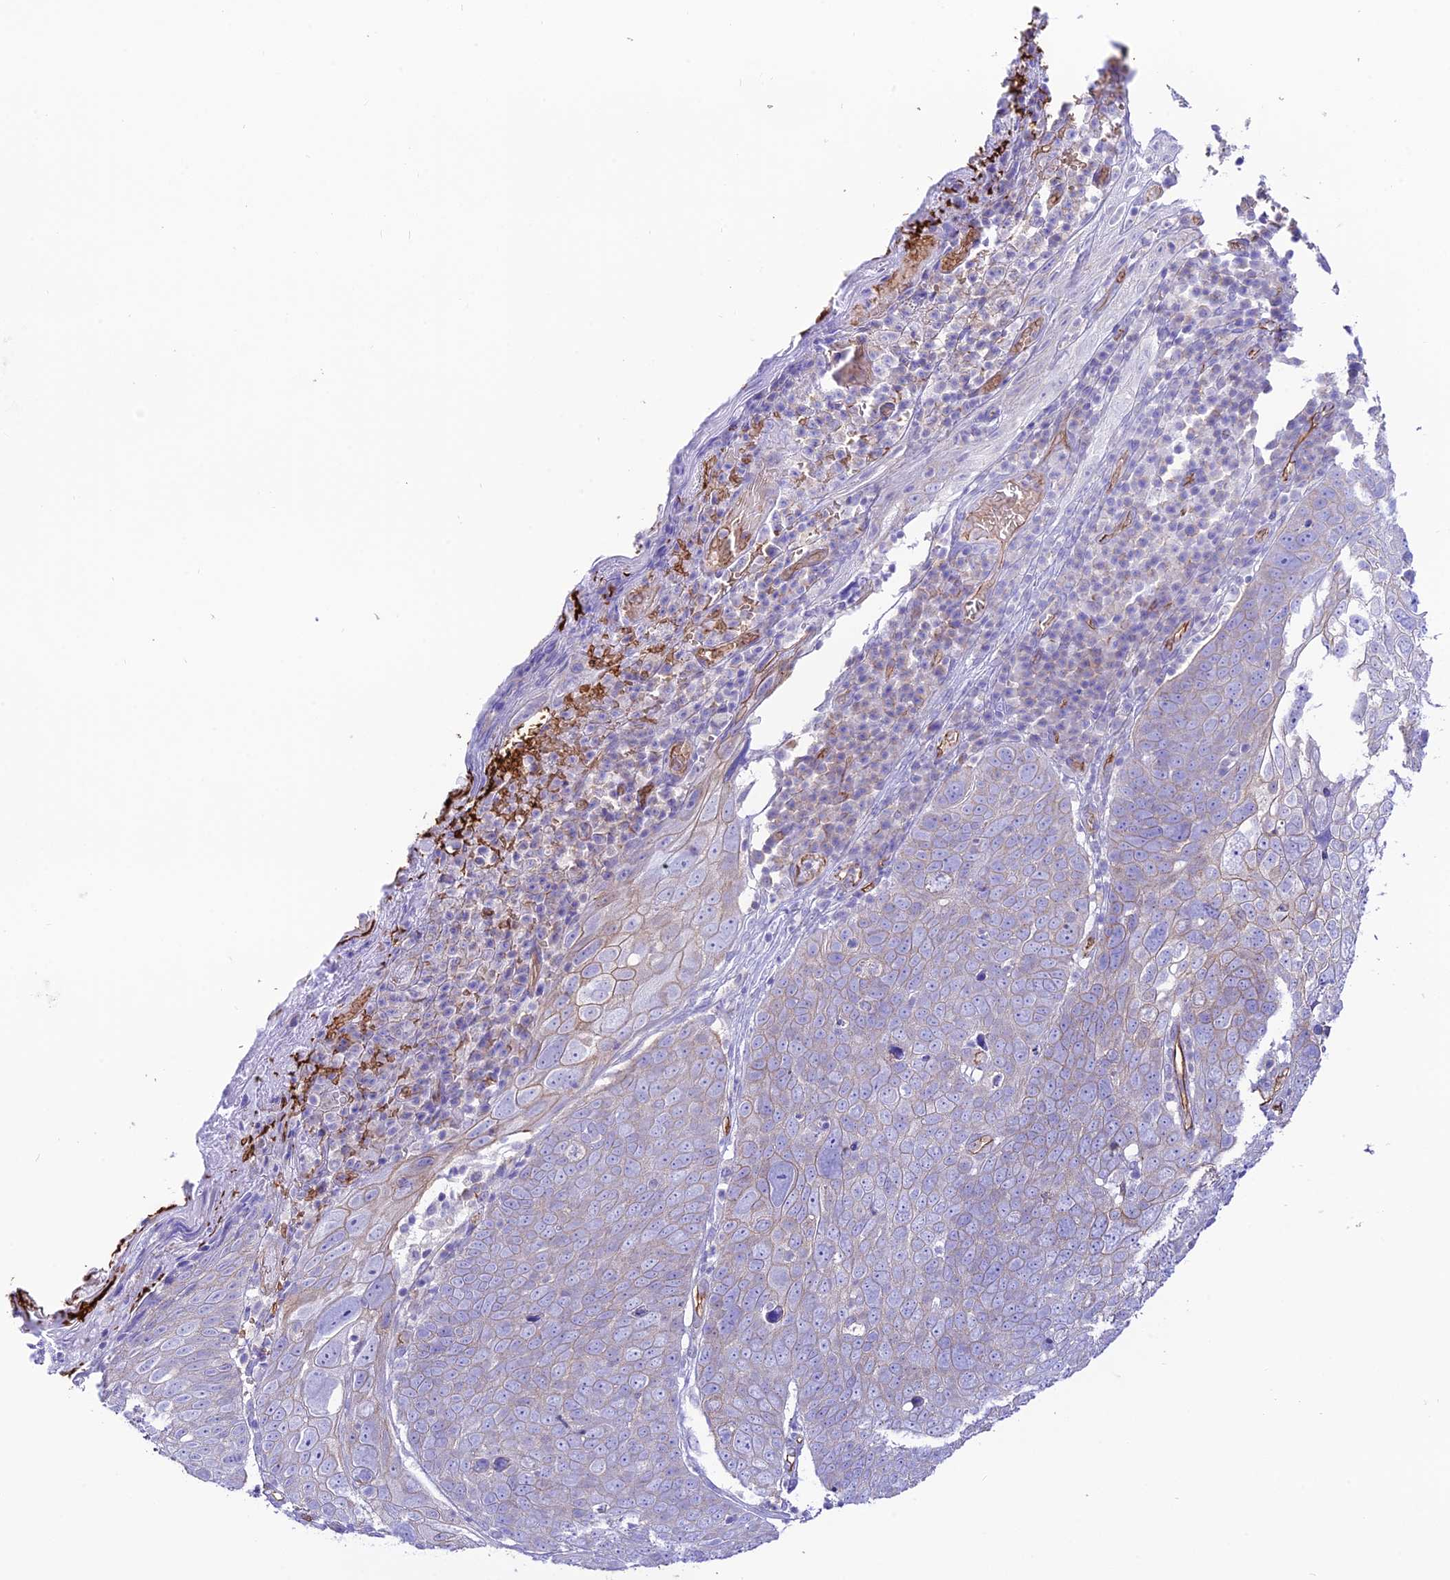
{"staining": {"intensity": "negative", "quantity": "none", "location": "none"}, "tissue": "skin cancer", "cell_type": "Tumor cells", "image_type": "cancer", "snomed": [{"axis": "morphology", "description": "Squamous cell carcinoma, NOS"}, {"axis": "topography", "description": "Skin"}], "caption": "Squamous cell carcinoma (skin) stained for a protein using immunohistochemistry displays no positivity tumor cells.", "gene": "YPEL5", "patient": {"sex": "male", "age": 71}}